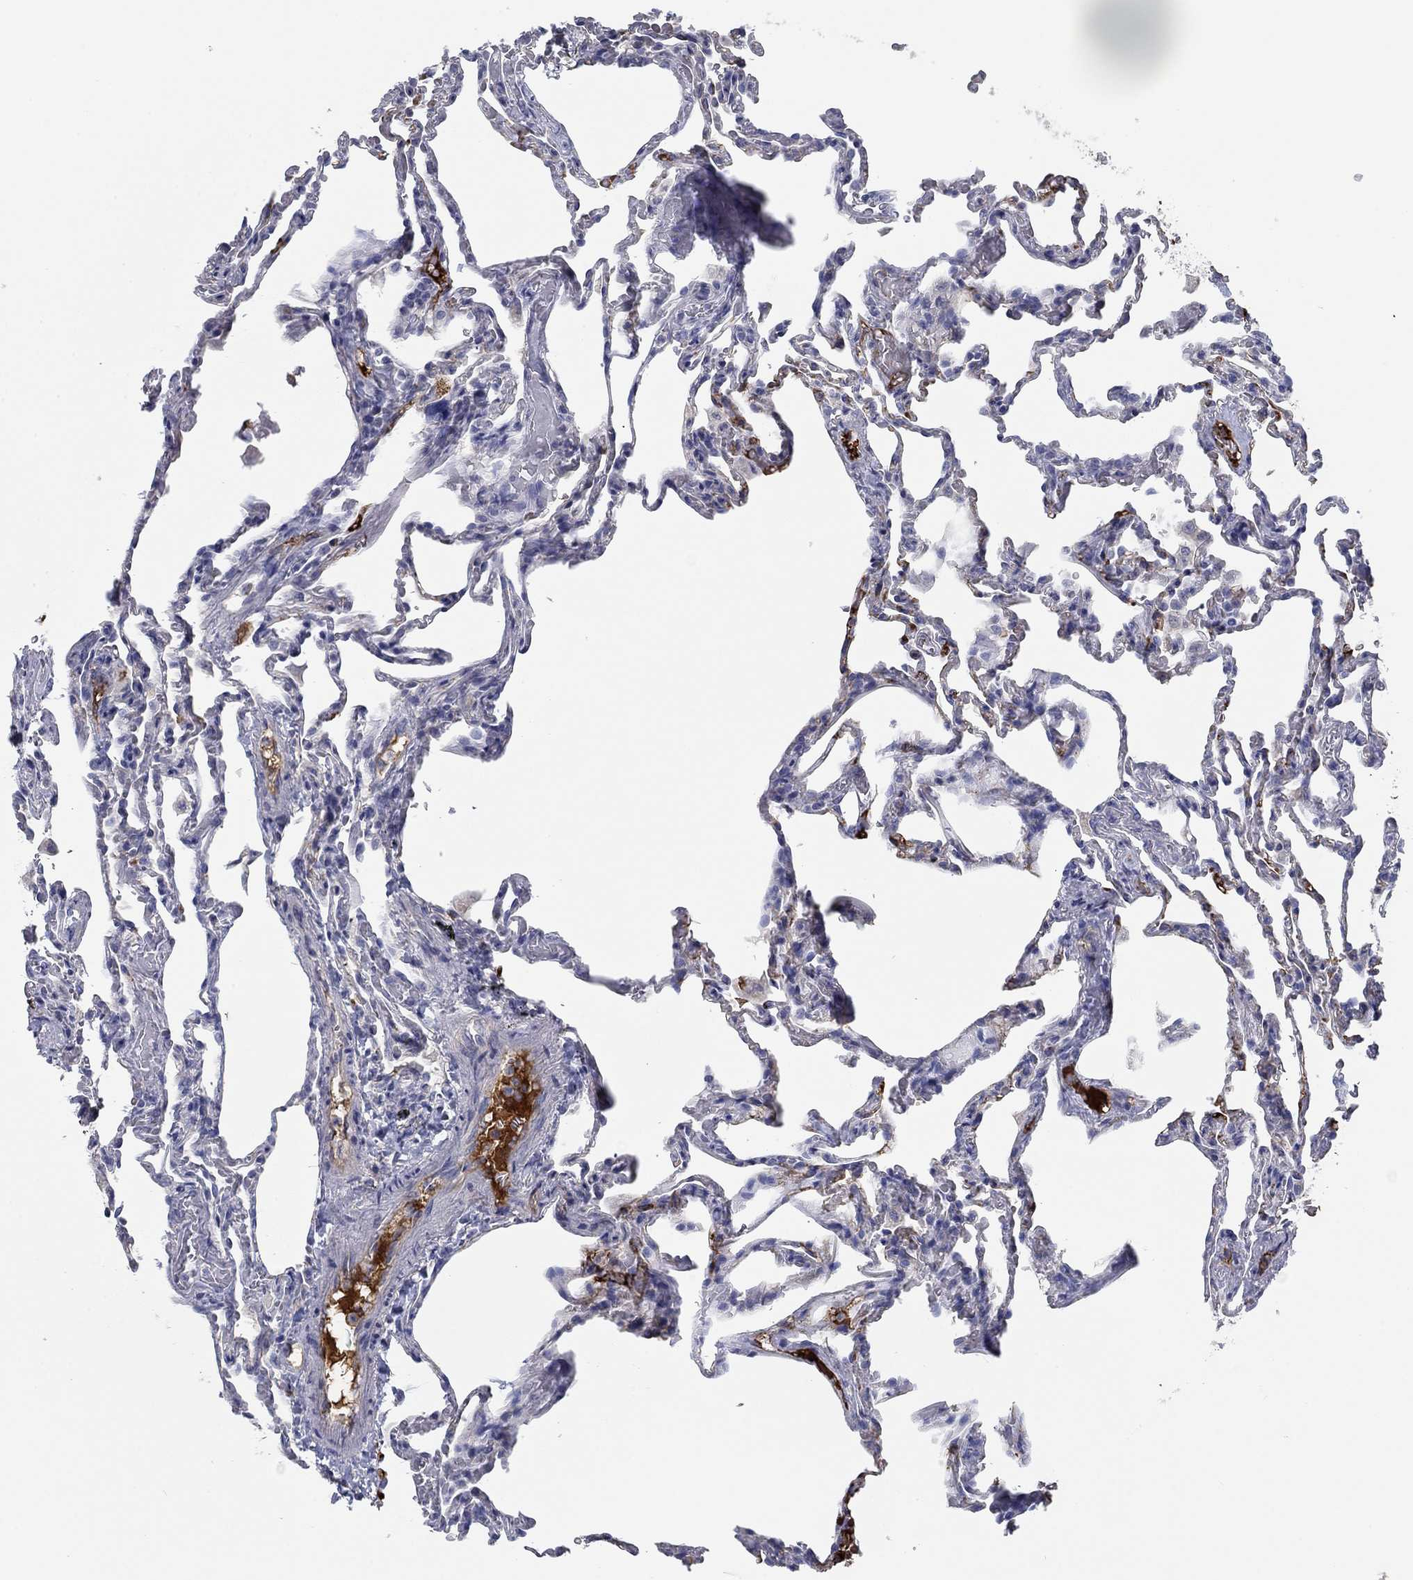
{"staining": {"intensity": "negative", "quantity": "none", "location": "none"}, "tissue": "lung", "cell_type": "Alveolar cells", "image_type": "normal", "snomed": [{"axis": "morphology", "description": "Normal tissue, NOS"}, {"axis": "topography", "description": "Lung"}], "caption": "IHC image of normal lung: lung stained with DAB (3,3'-diaminobenzidine) demonstrates no significant protein expression in alveolar cells. (Brightfield microscopy of DAB immunohistochemistry at high magnification).", "gene": "APOC3", "patient": {"sex": "female", "age": 43}}